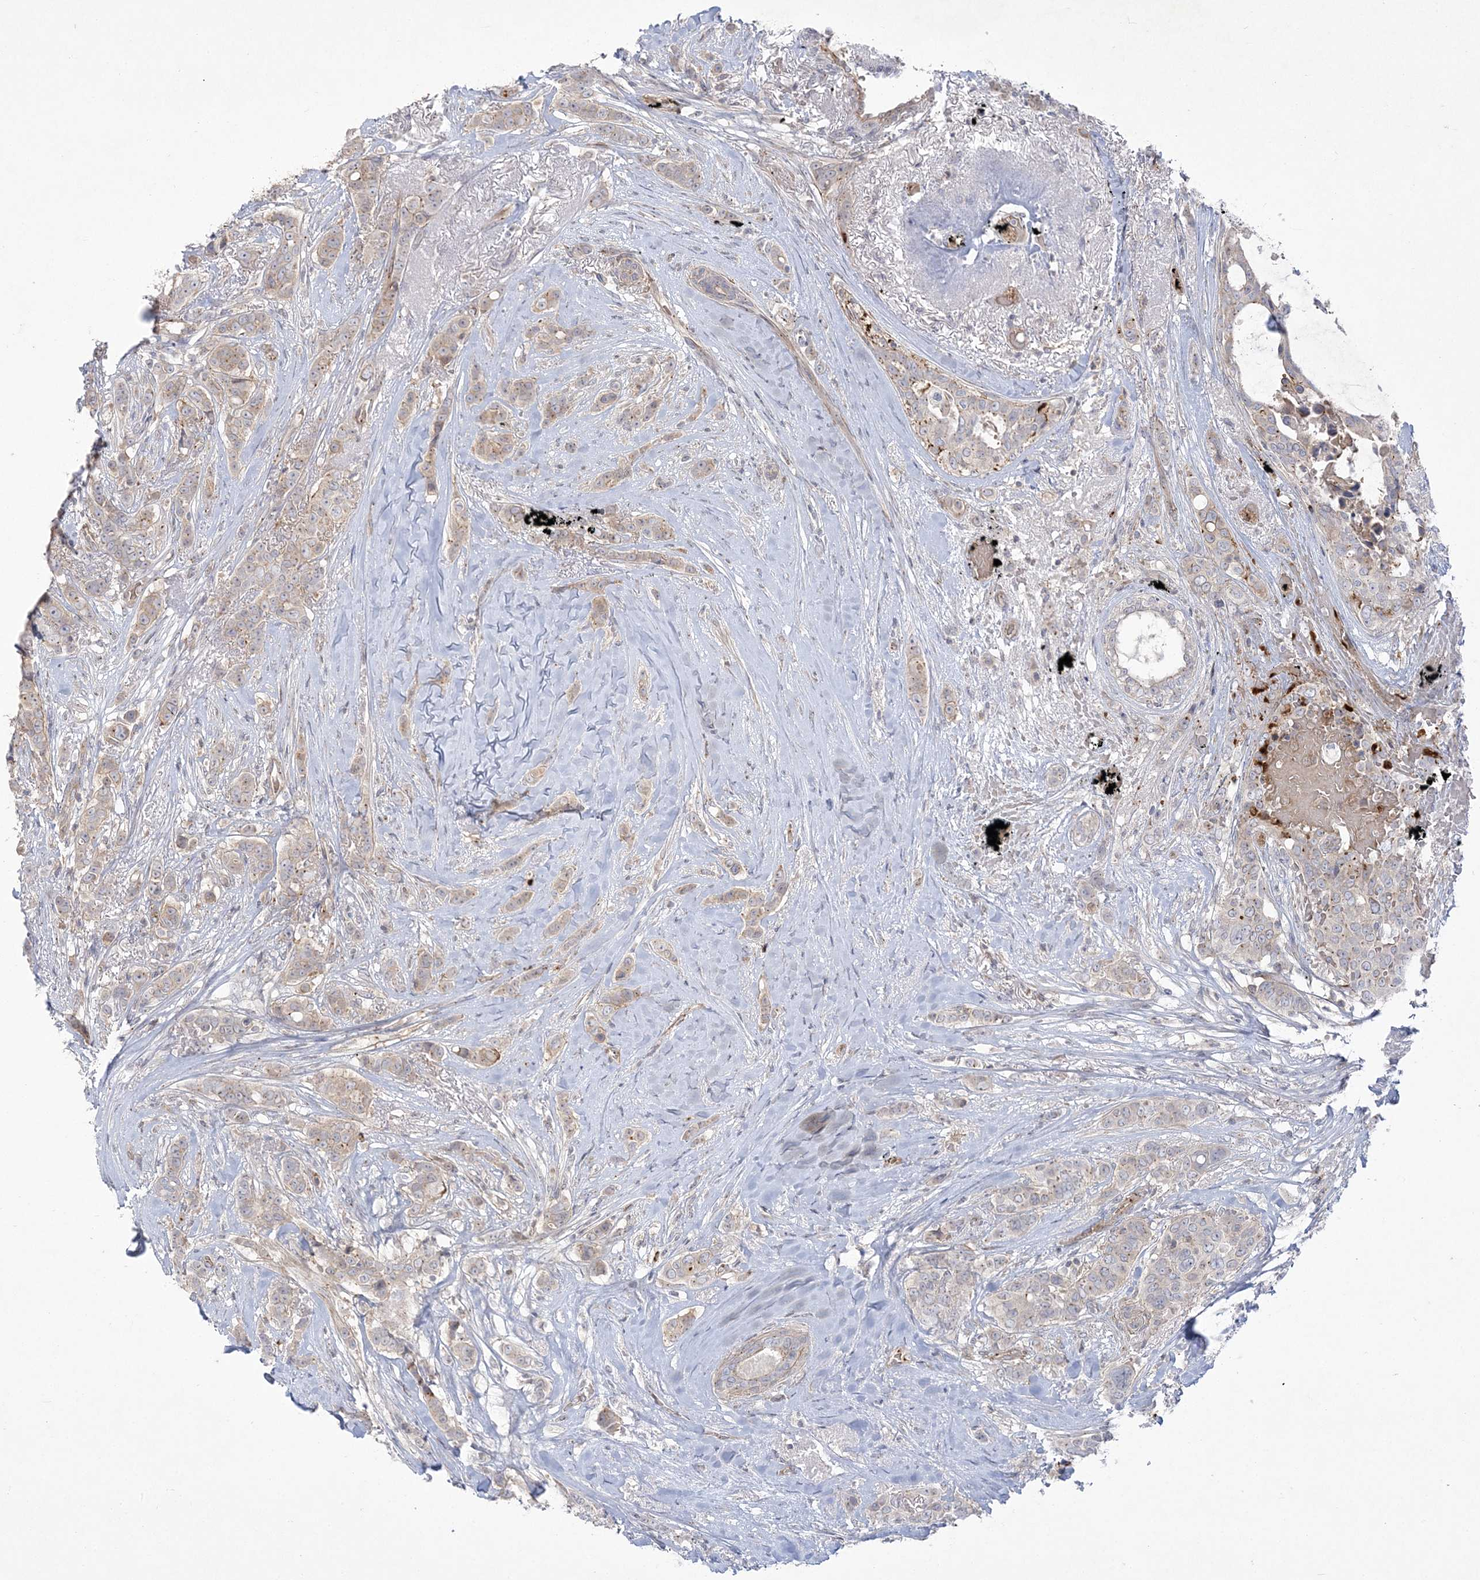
{"staining": {"intensity": "weak", "quantity": "25%-75%", "location": "cytoplasmic/membranous"}, "tissue": "breast cancer", "cell_type": "Tumor cells", "image_type": "cancer", "snomed": [{"axis": "morphology", "description": "Lobular carcinoma"}, {"axis": "topography", "description": "Breast"}], "caption": "Breast lobular carcinoma stained with a protein marker exhibits weak staining in tumor cells.", "gene": "ADAMTS12", "patient": {"sex": "female", "age": 51}}